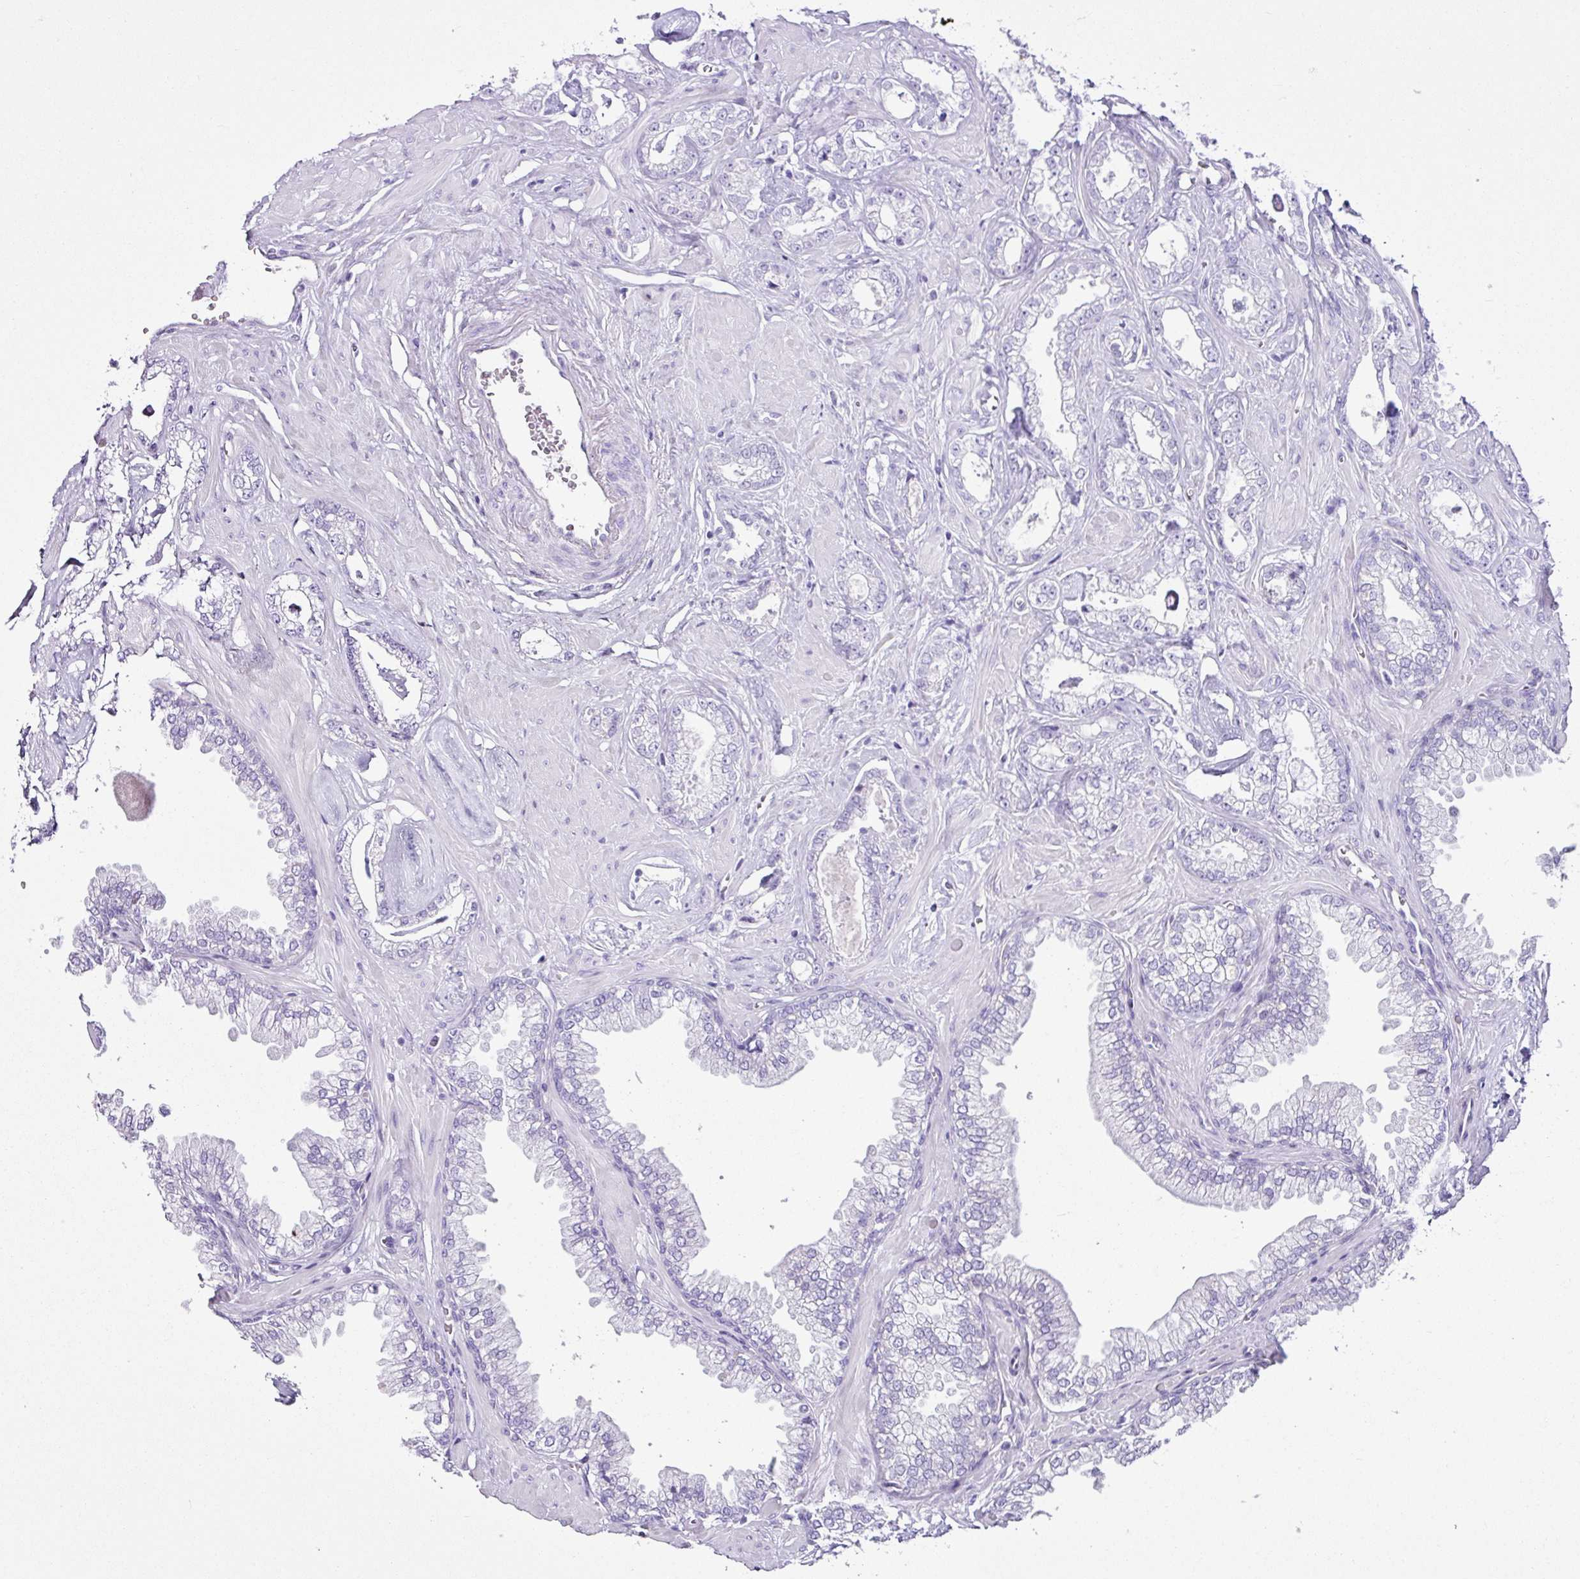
{"staining": {"intensity": "negative", "quantity": "none", "location": "none"}, "tissue": "prostate cancer", "cell_type": "Tumor cells", "image_type": "cancer", "snomed": [{"axis": "morphology", "description": "Adenocarcinoma, Low grade"}, {"axis": "topography", "description": "Prostate"}], "caption": "This is a micrograph of immunohistochemistry (IHC) staining of prostate cancer (low-grade adenocarcinoma), which shows no staining in tumor cells. The staining was performed using DAB (3,3'-diaminobenzidine) to visualize the protein expression in brown, while the nuclei were stained in blue with hematoxylin (Magnification: 20x).", "gene": "LILRB4", "patient": {"sex": "male", "age": 60}}